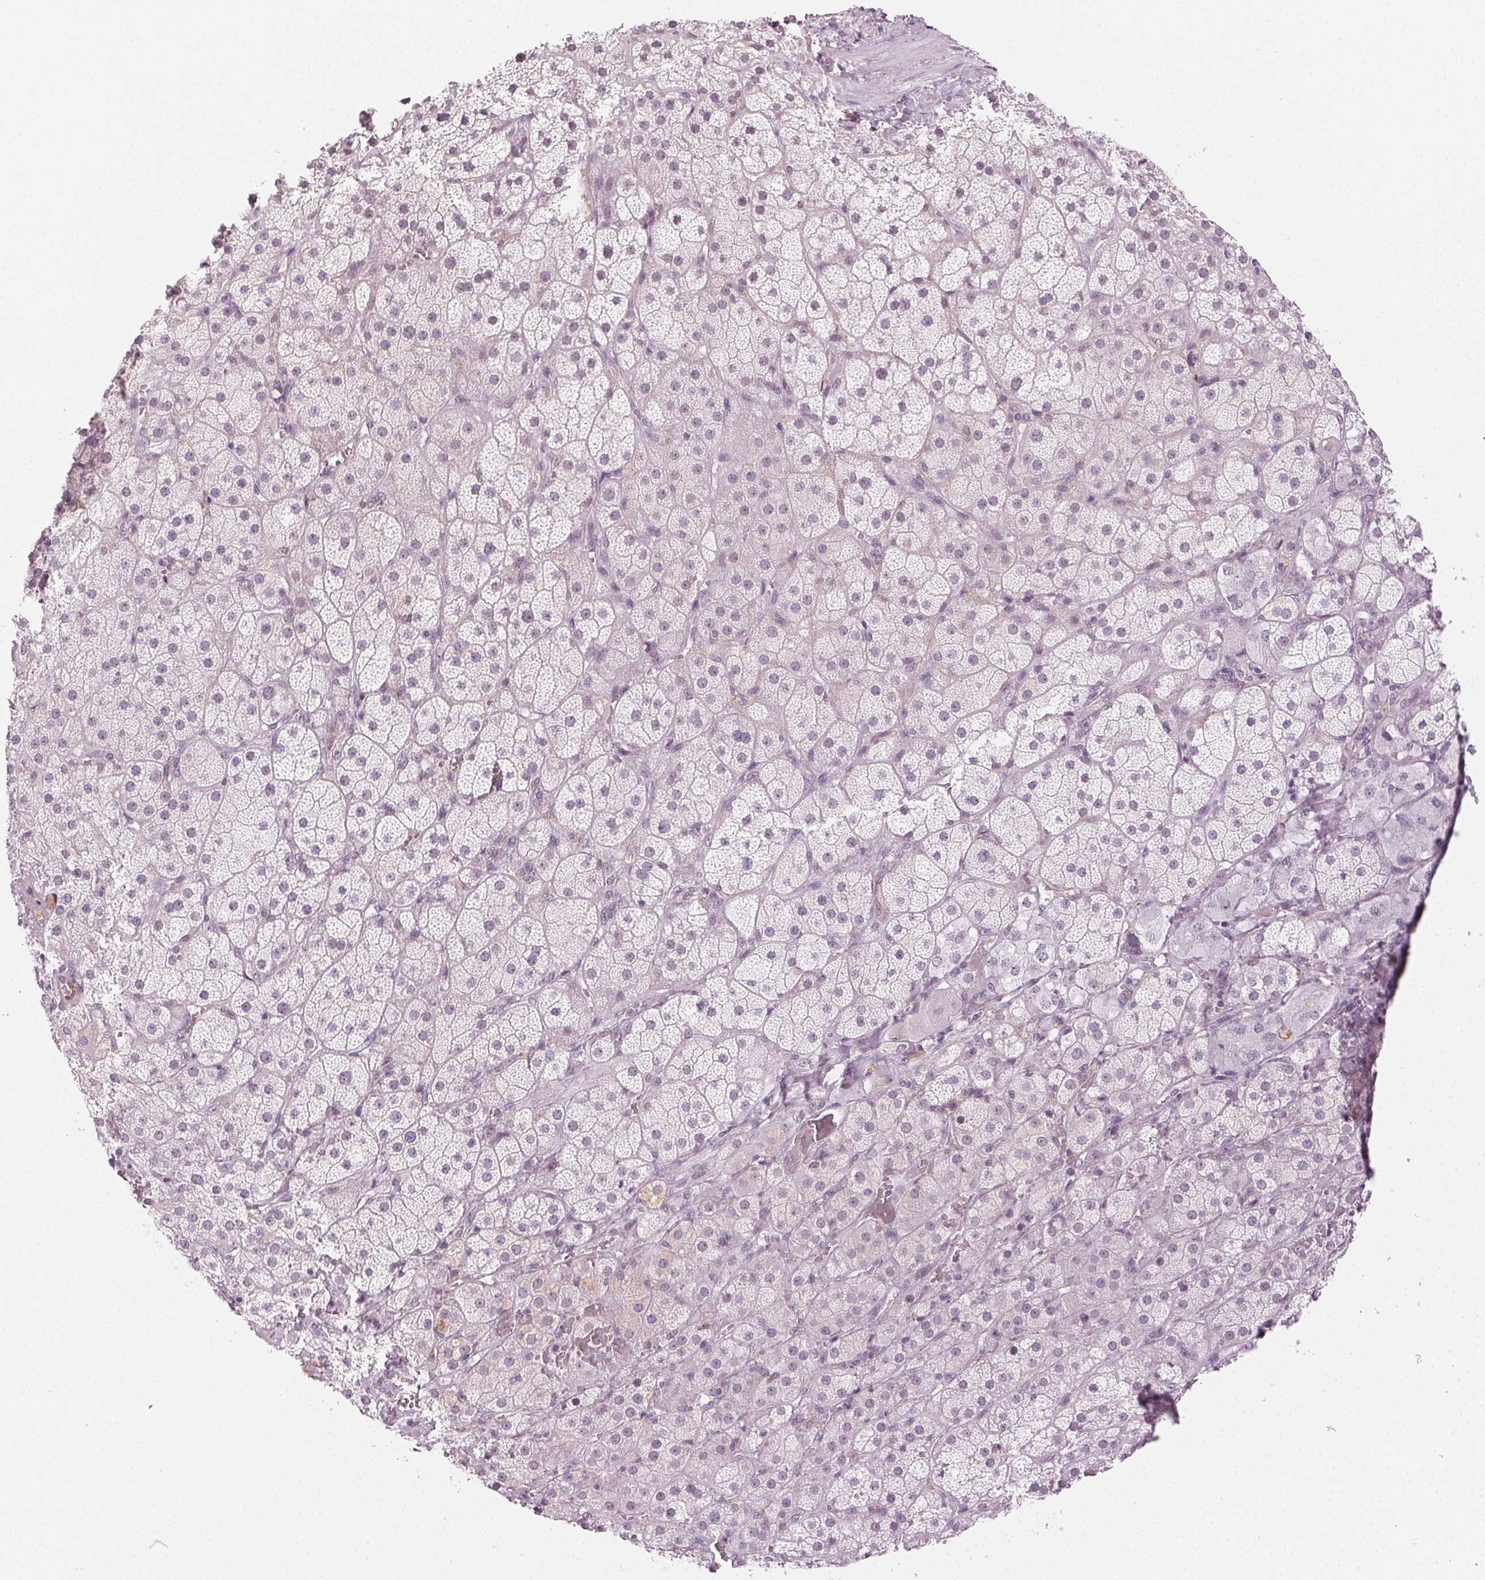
{"staining": {"intensity": "weak", "quantity": "<25%", "location": "nuclear"}, "tissue": "adrenal gland", "cell_type": "Glandular cells", "image_type": "normal", "snomed": [{"axis": "morphology", "description": "Normal tissue, NOS"}, {"axis": "topography", "description": "Adrenal gland"}], "caption": "DAB immunohistochemical staining of normal human adrenal gland displays no significant expression in glandular cells.", "gene": "AIF1L", "patient": {"sex": "male", "age": 57}}